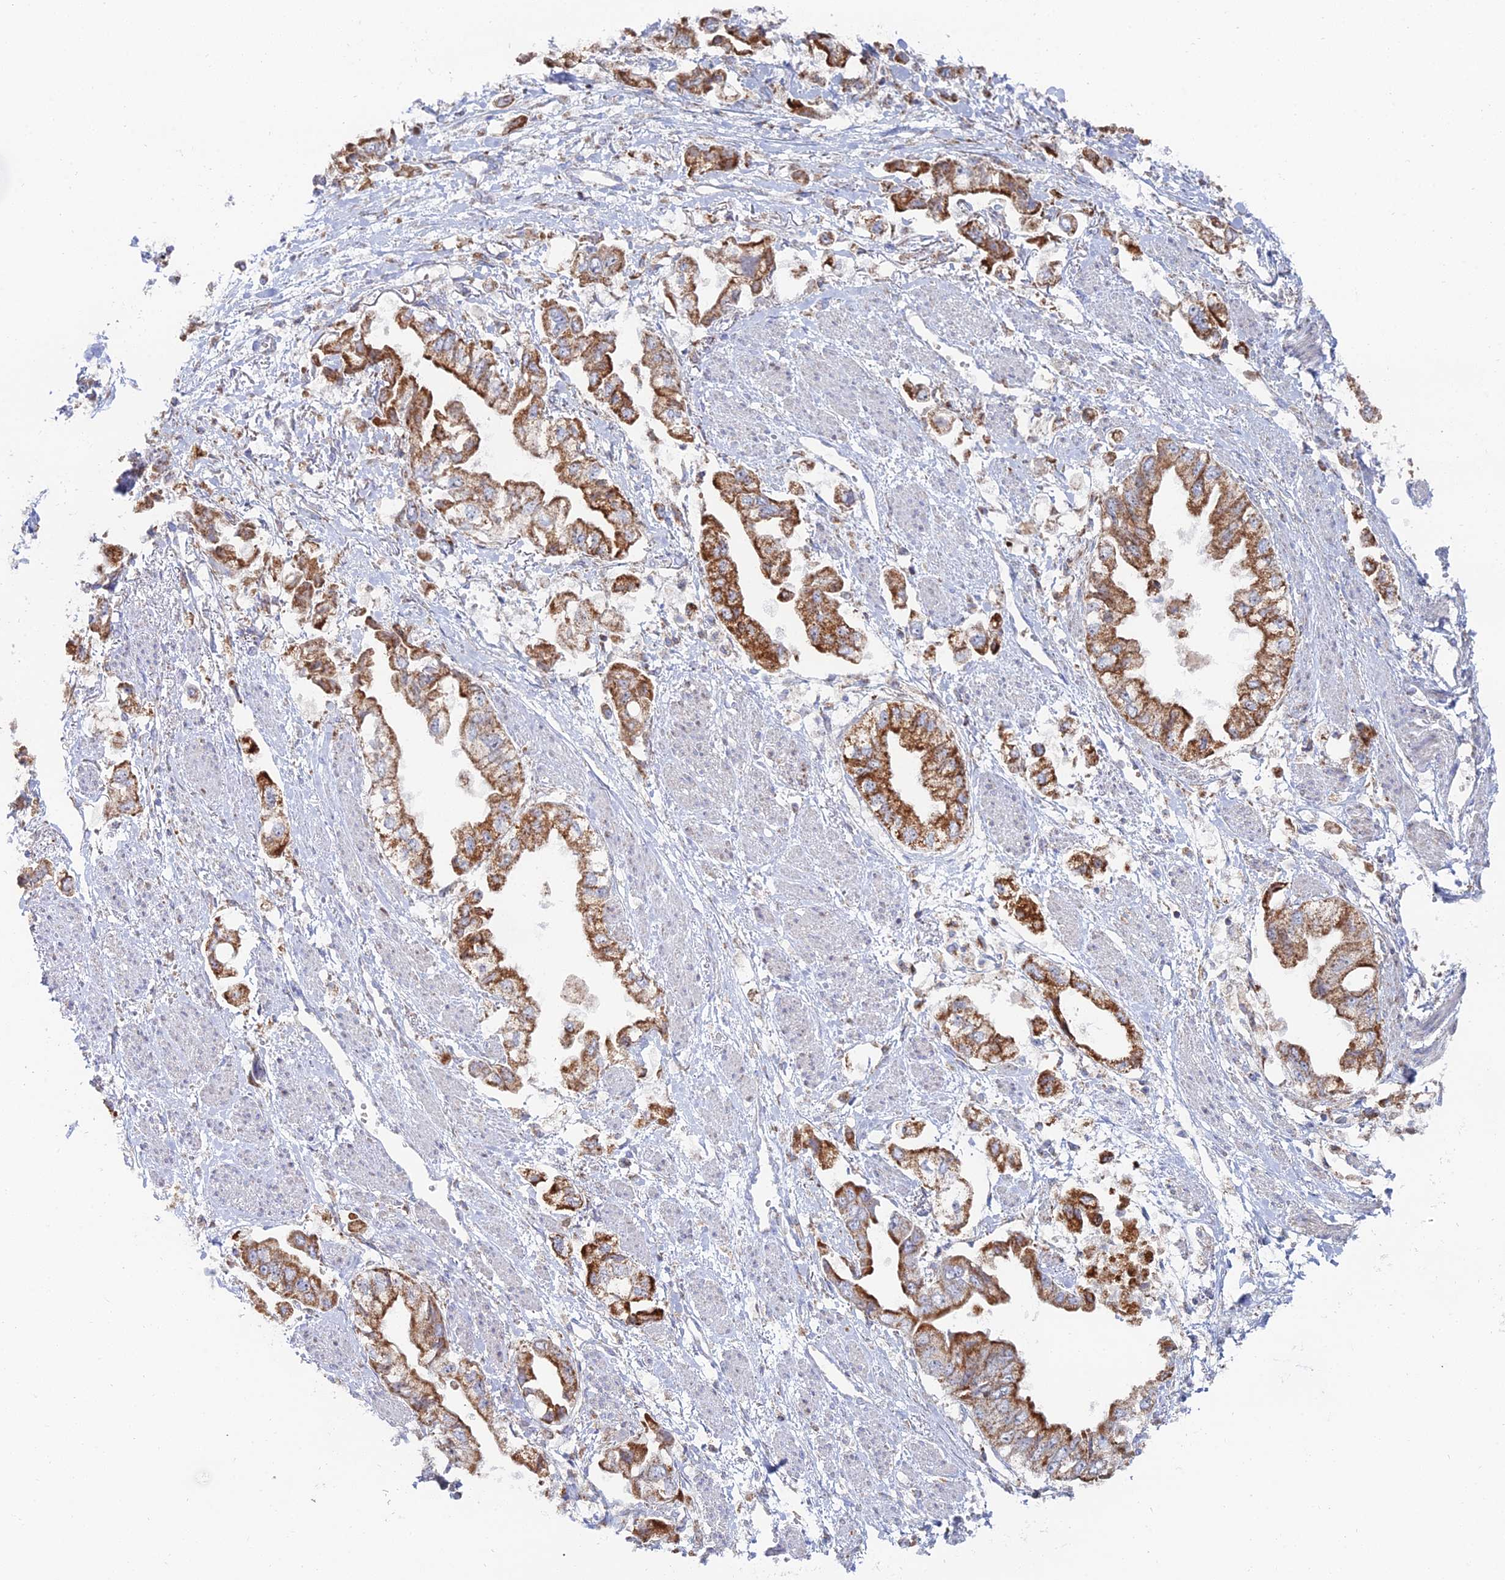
{"staining": {"intensity": "strong", "quantity": ">75%", "location": "cytoplasmic/membranous"}, "tissue": "stomach cancer", "cell_type": "Tumor cells", "image_type": "cancer", "snomed": [{"axis": "morphology", "description": "Adenocarcinoma, NOS"}, {"axis": "topography", "description": "Stomach"}], "caption": "Protein expression analysis of adenocarcinoma (stomach) exhibits strong cytoplasmic/membranous expression in approximately >75% of tumor cells.", "gene": "MPC1", "patient": {"sex": "male", "age": 62}}